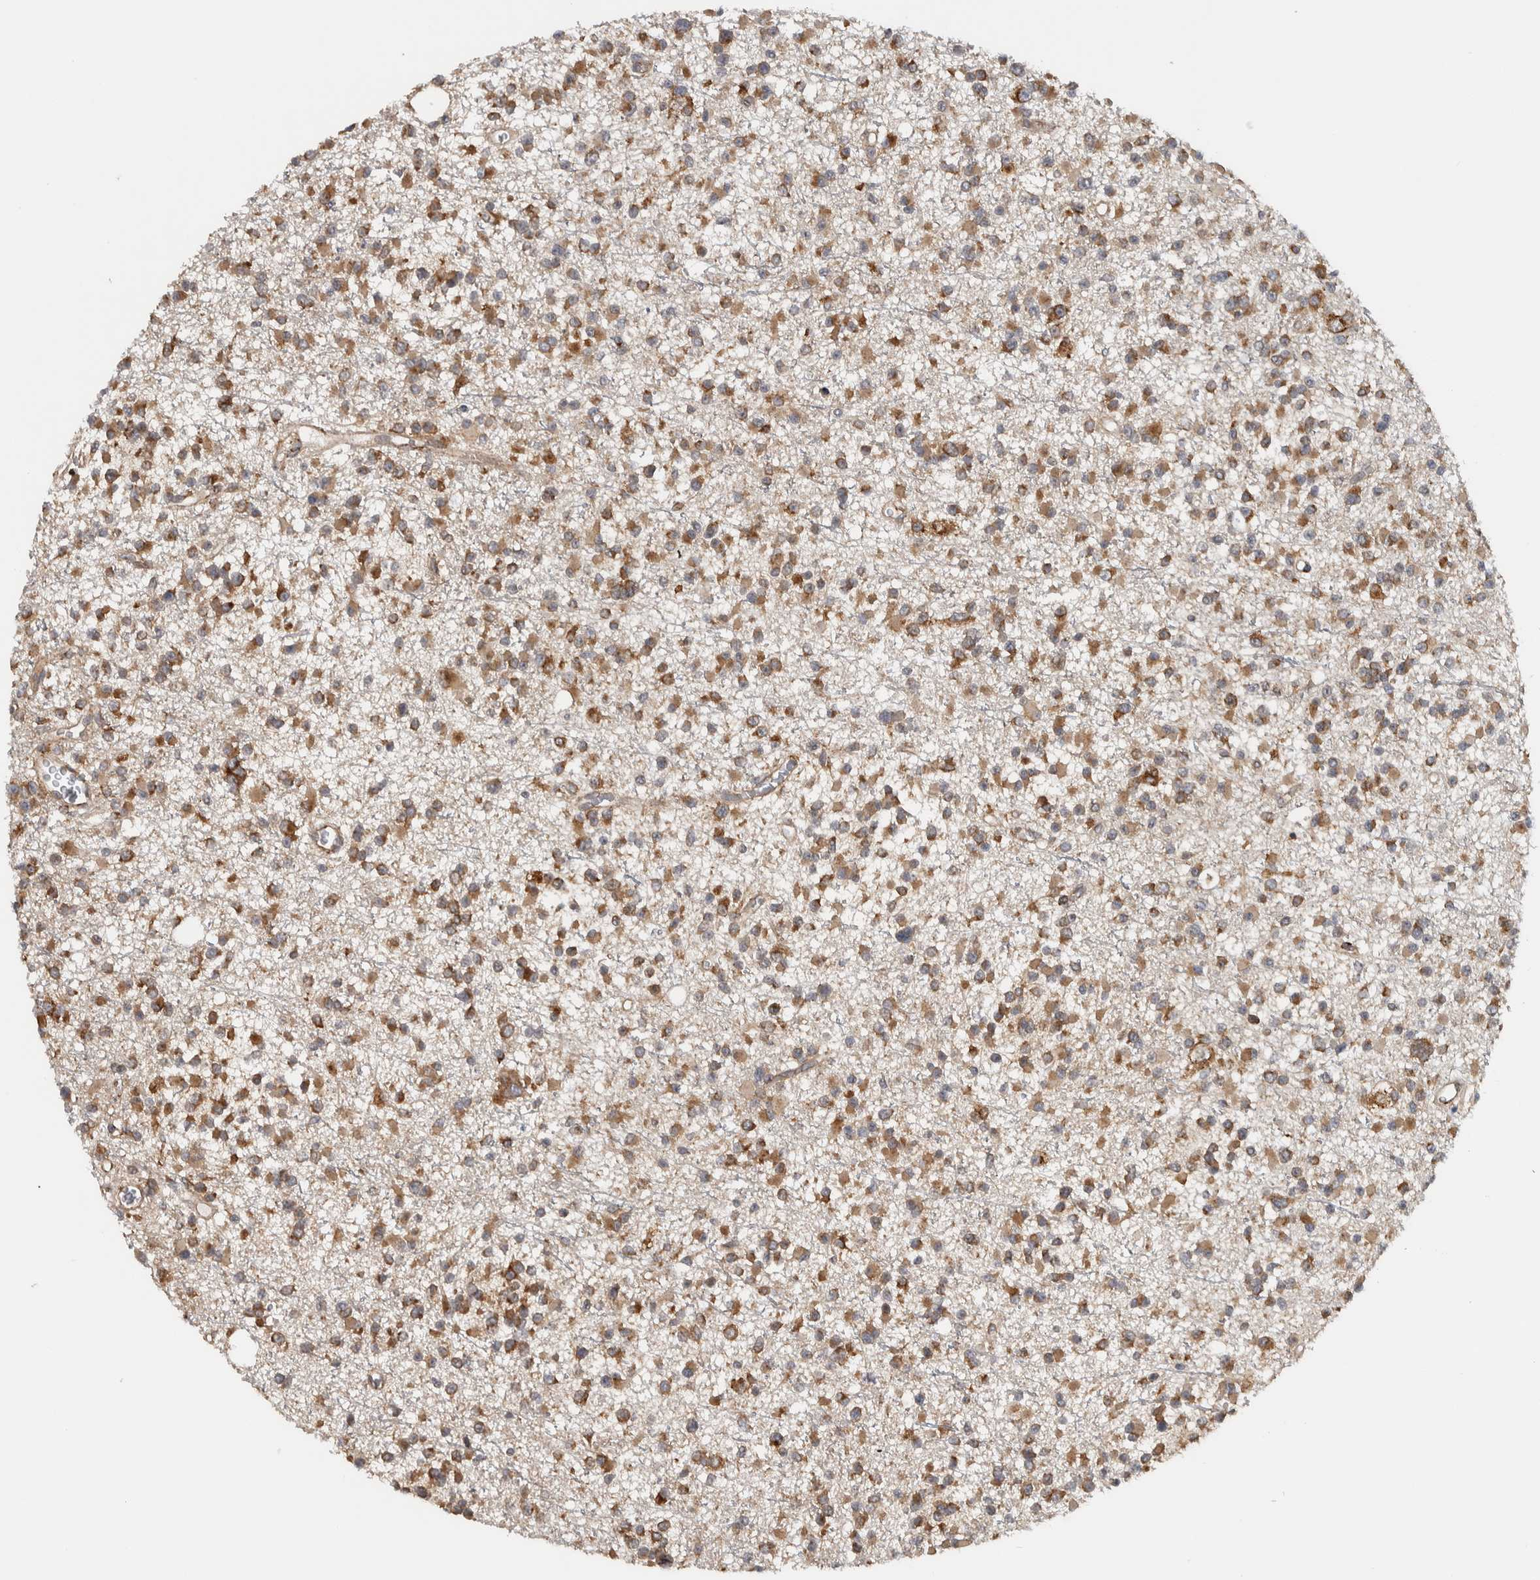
{"staining": {"intensity": "moderate", "quantity": ">75%", "location": "cytoplasmic/membranous"}, "tissue": "glioma", "cell_type": "Tumor cells", "image_type": "cancer", "snomed": [{"axis": "morphology", "description": "Glioma, malignant, Low grade"}, {"axis": "topography", "description": "Brain"}], "caption": "Moderate cytoplasmic/membranous expression for a protein is seen in approximately >75% of tumor cells of malignant low-grade glioma using IHC.", "gene": "EIF3H", "patient": {"sex": "female", "age": 22}}